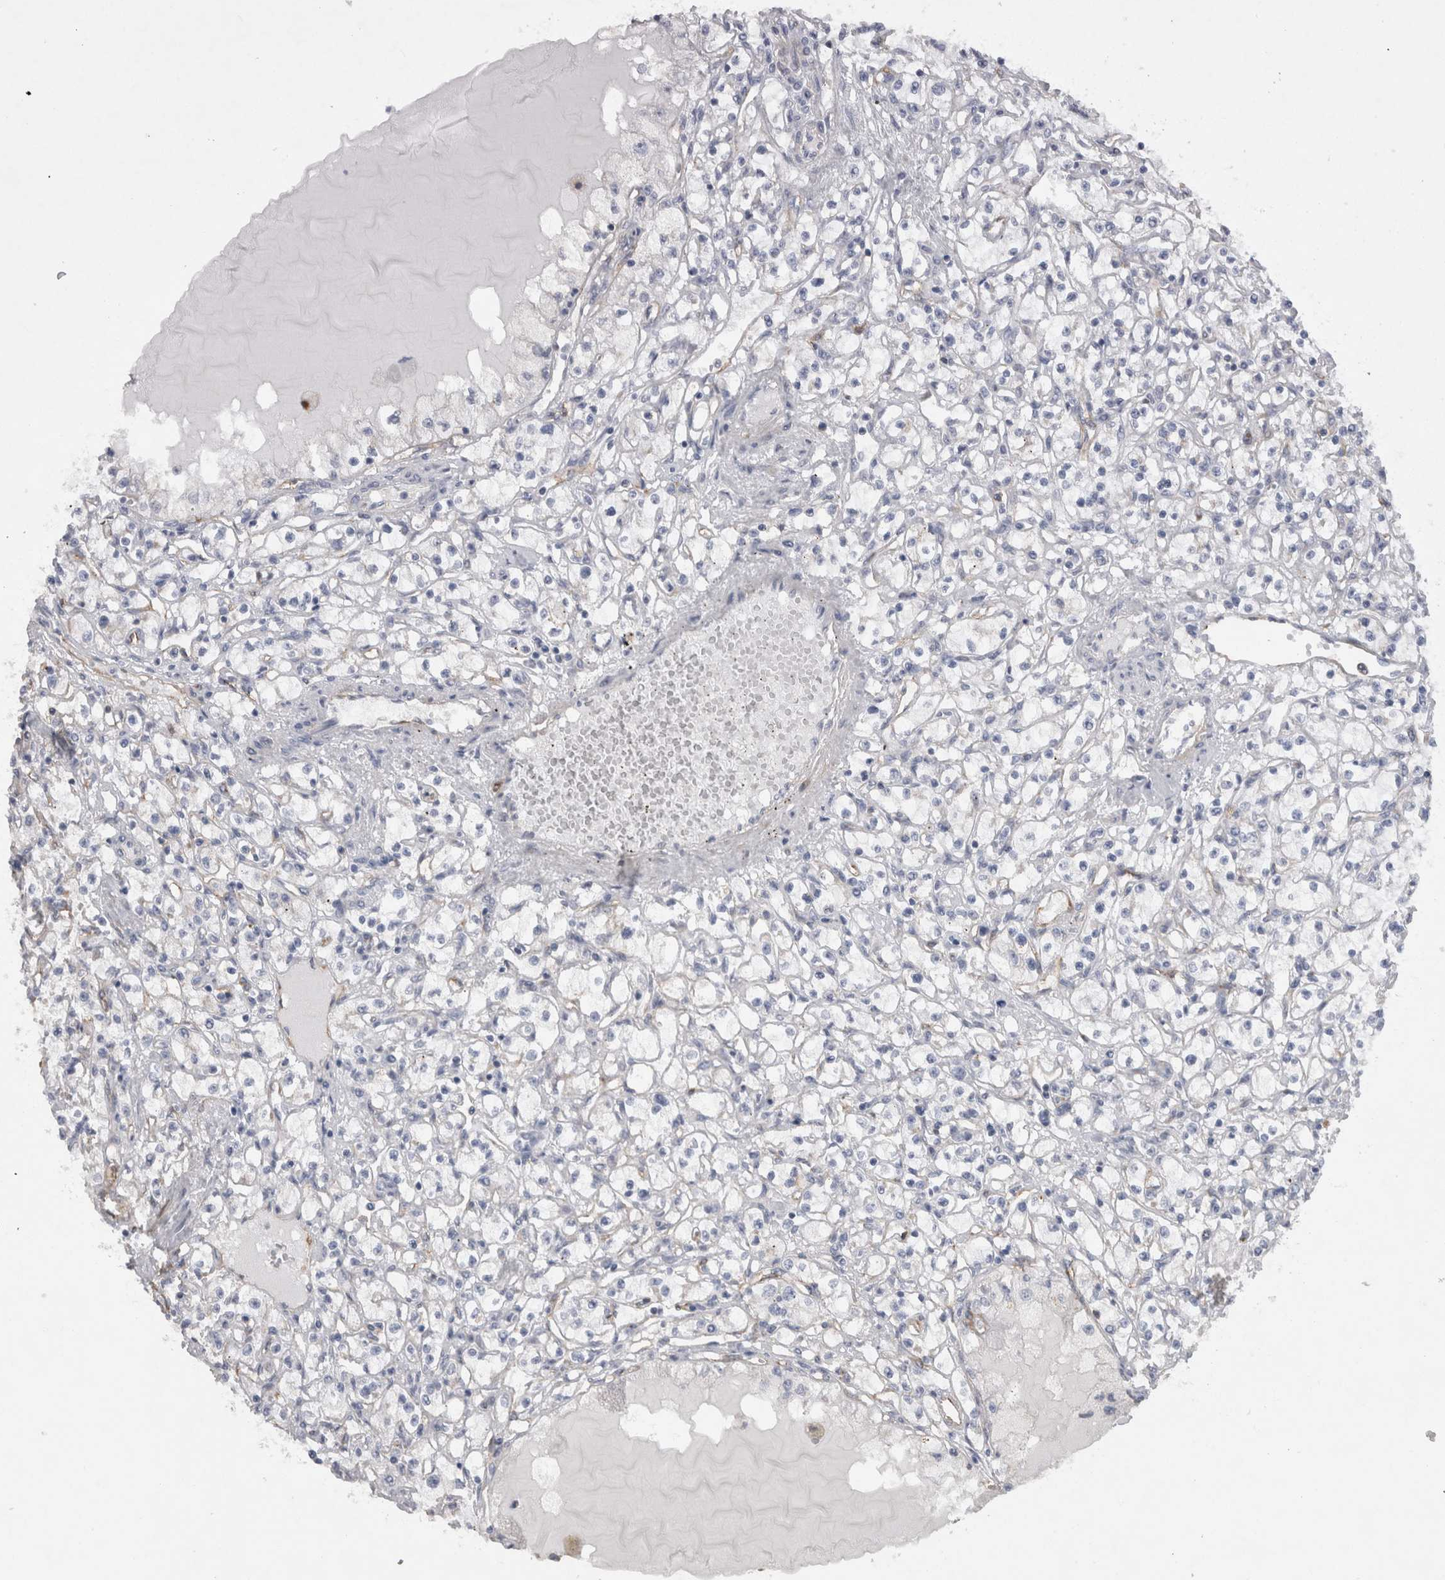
{"staining": {"intensity": "negative", "quantity": "none", "location": "none"}, "tissue": "renal cancer", "cell_type": "Tumor cells", "image_type": "cancer", "snomed": [{"axis": "morphology", "description": "Adenocarcinoma, NOS"}, {"axis": "topography", "description": "Kidney"}], "caption": "An image of human adenocarcinoma (renal) is negative for staining in tumor cells. (IHC, brightfield microscopy, high magnification).", "gene": "ATXN3", "patient": {"sex": "male", "age": 56}}